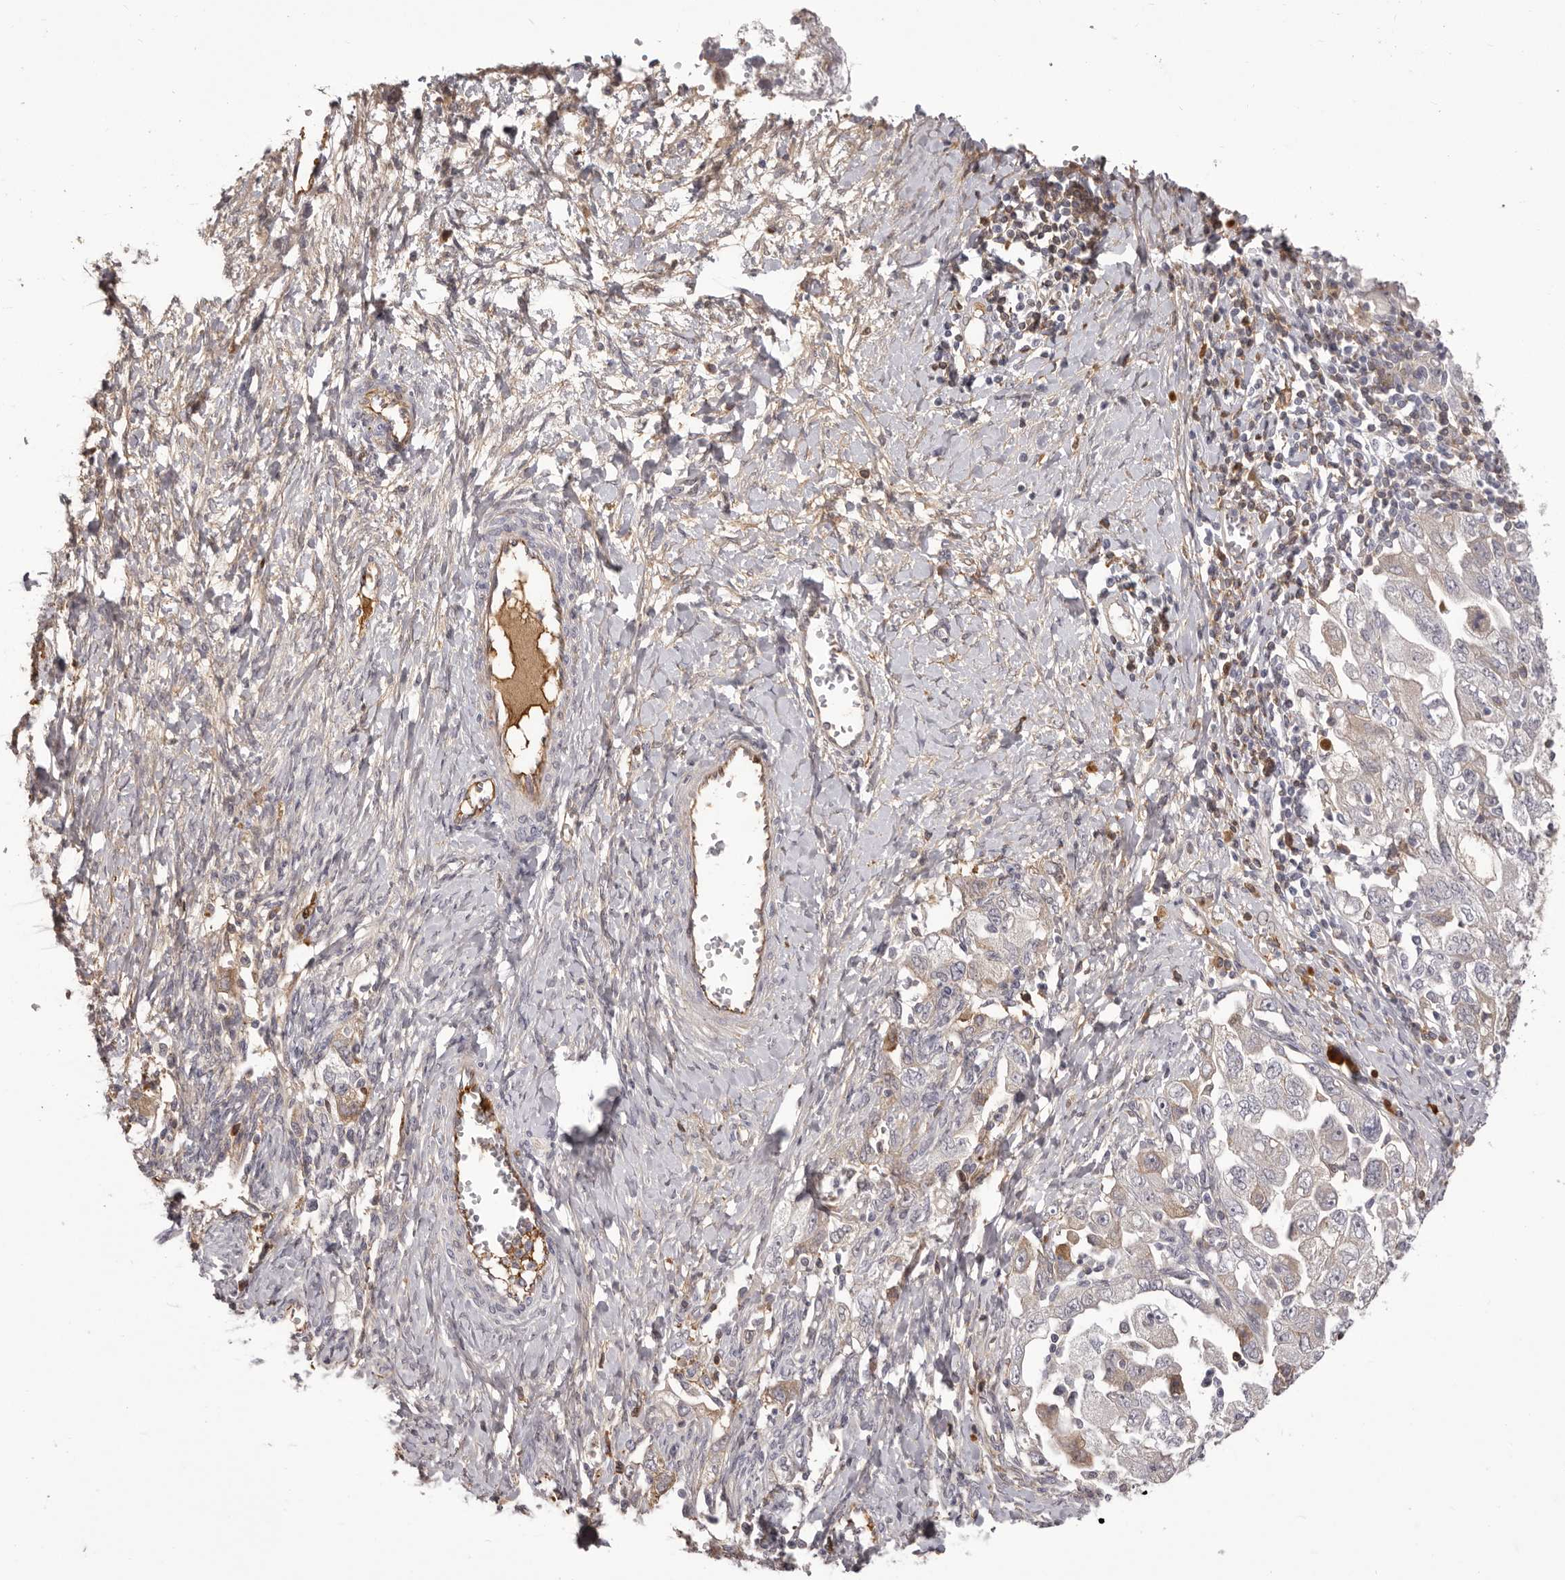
{"staining": {"intensity": "moderate", "quantity": "<25%", "location": "cytoplasmic/membranous"}, "tissue": "ovarian cancer", "cell_type": "Tumor cells", "image_type": "cancer", "snomed": [{"axis": "morphology", "description": "Carcinoma, NOS"}, {"axis": "morphology", "description": "Cystadenocarcinoma, serous, NOS"}, {"axis": "topography", "description": "Ovary"}], "caption": "Ovarian carcinoma stained with a brown dye displays moderate cytoplasmic/membranous positive expression in about <25% of tumor cells.", "gene": "OTUD3", "patient": {"sex": "female", "age": 69}}